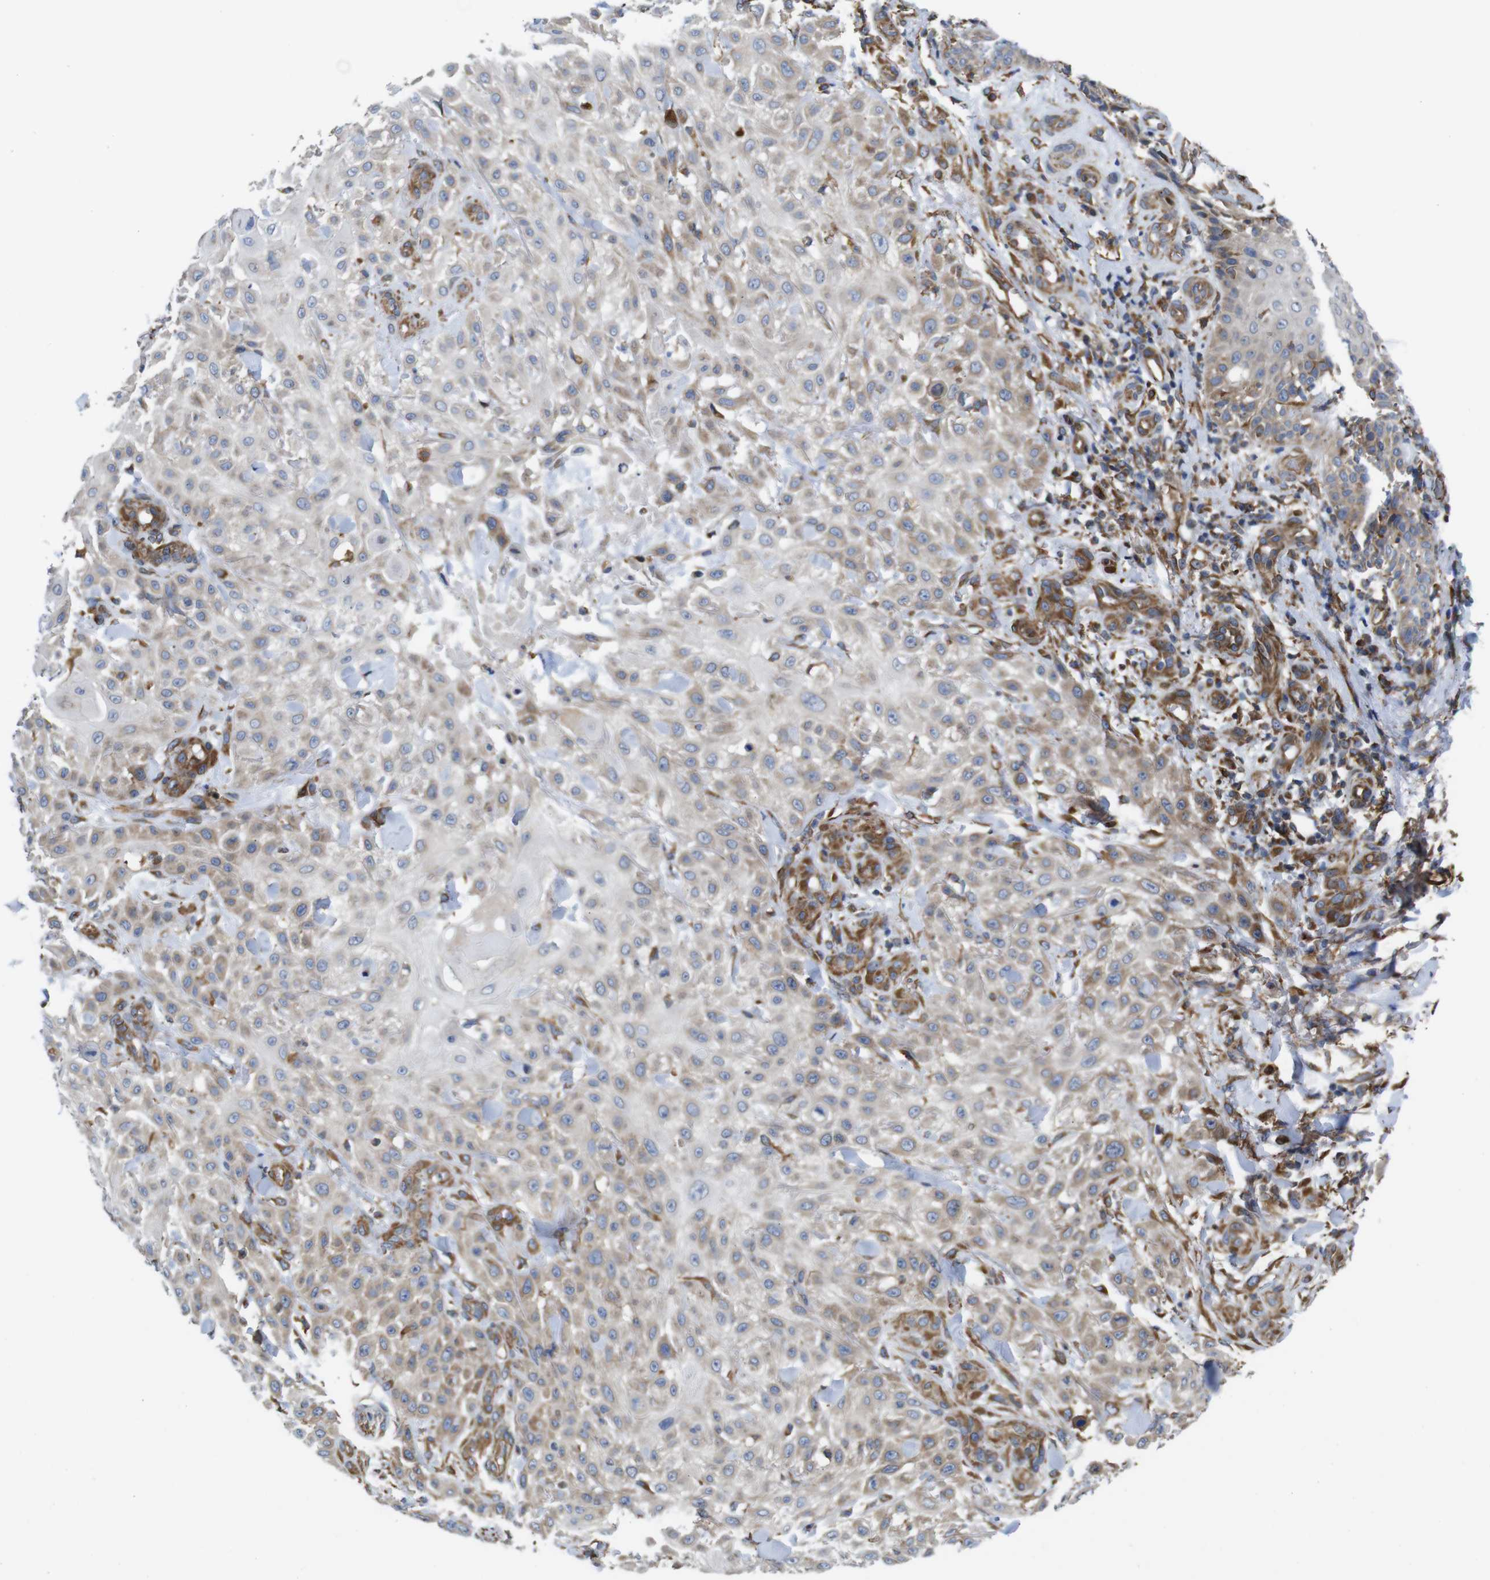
{"staining": {"intensity": "weak", "quantity": ">75%", "location": "cytoplasmic/membranous"}, "tissue": "skin cancer", "cell_type": "Tumor cells", "image_type": "cancer", "snomed": [{"axis": "morphology", "description": "Squamous cell carcinoma, NOS"}, {"axis": "topography", "description": "Skin"}], "caption": "Squamous cell carcinoma (skin) stained for a protein exhibits weak cytoplasmic/membranous positivity in tumor cells.", "gene": "POMK", "patient": {"sex": "female", "age": 42}}